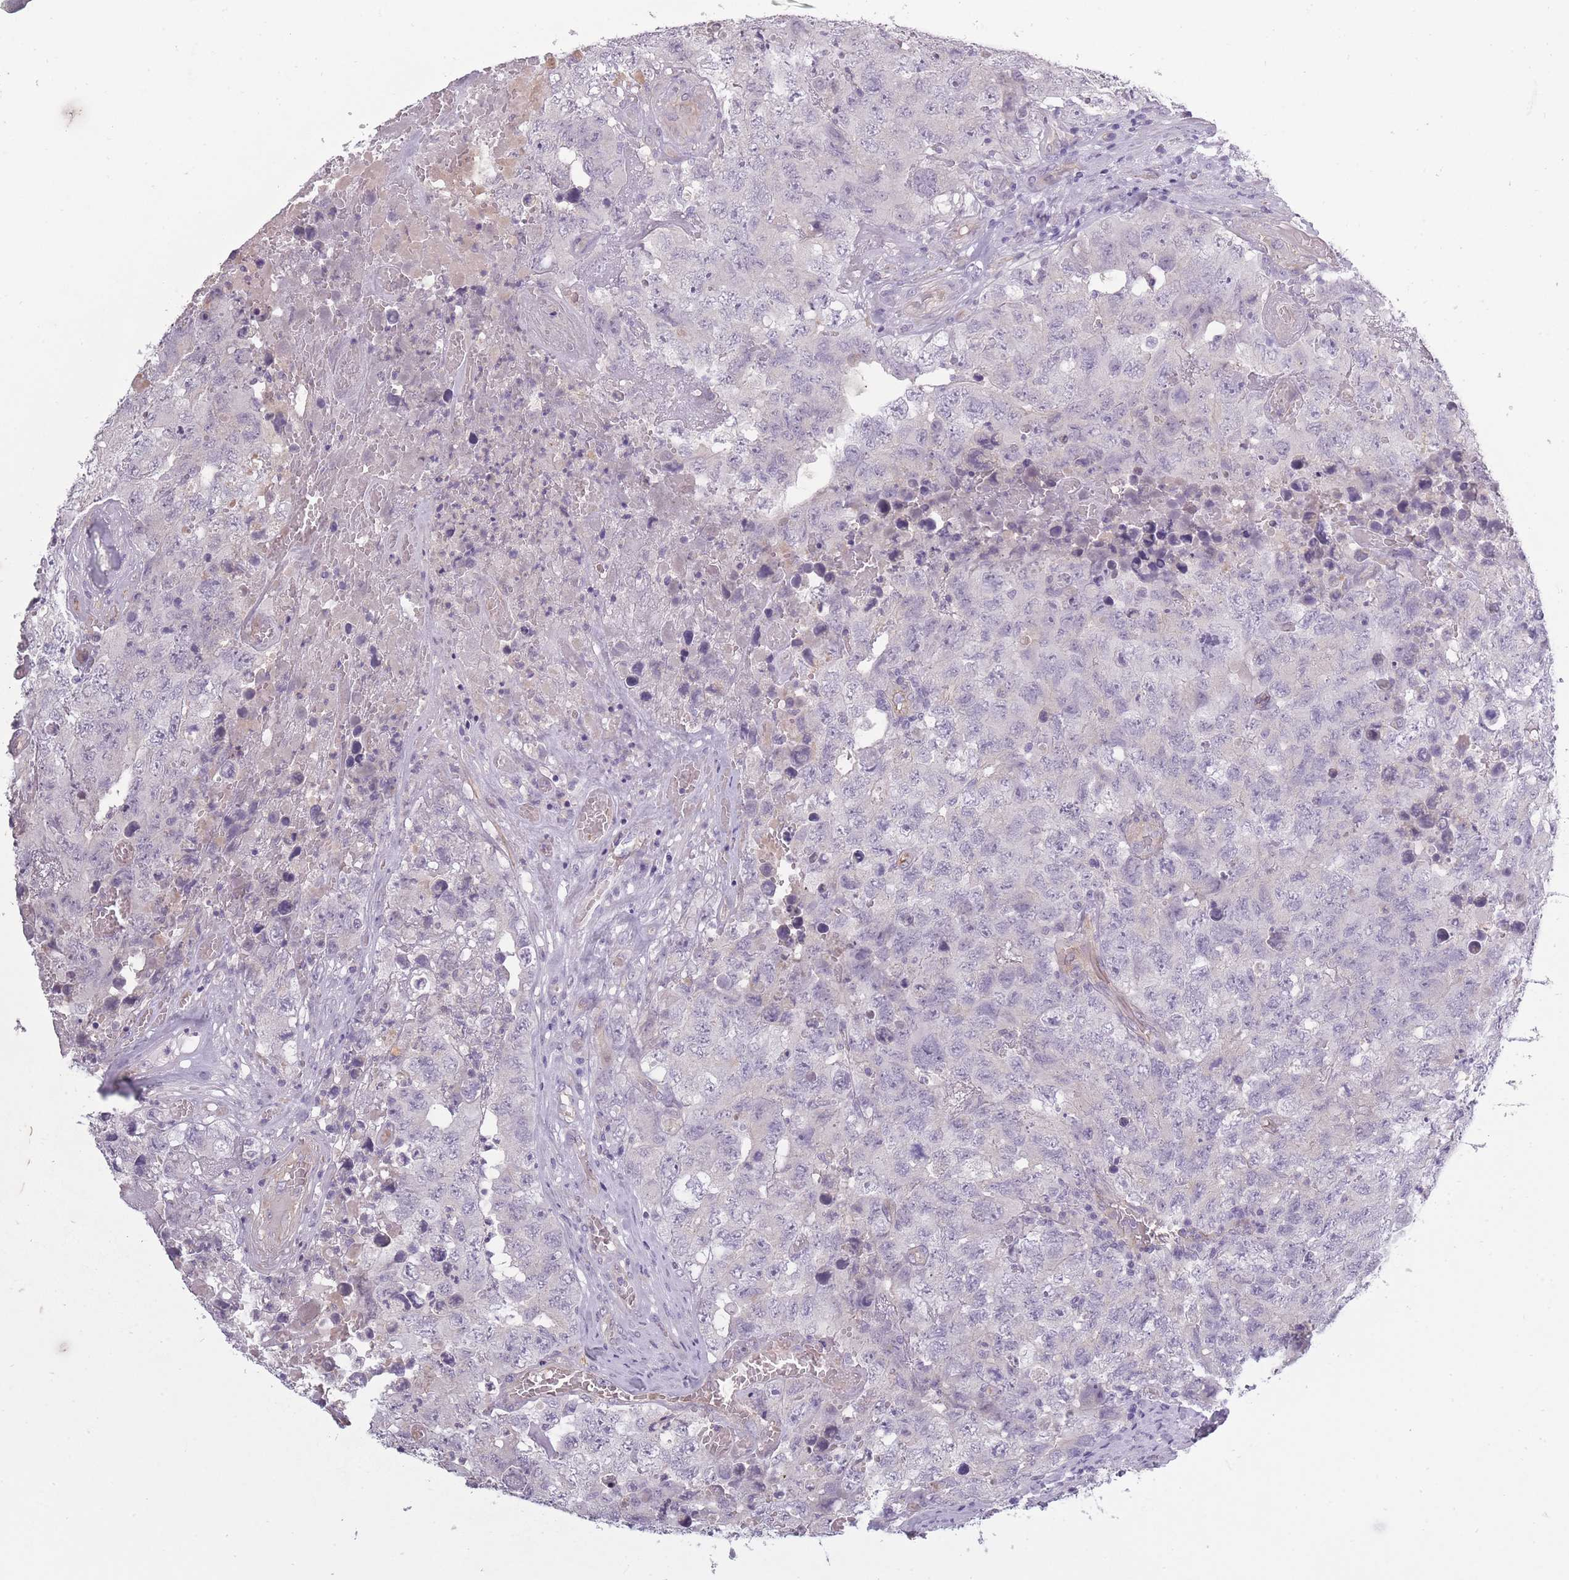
{"staining": {"intensity": "negative", "quantity": "none", "location": "none"}, "tissue": "testis cancer", "cell_type": "Tumor cells", "image_type": "cancer", "snomed": [{"axis": "morphology", "description": "Carcinoma, Embryonal, NOS"}, {"axis": "topography", "description": "Testis"}], "caption": "This is an IHC histopathology image of testis embryonal carcinoma. There is no staining in tumor cells.", "gene": "SLC8A2", "patient": {"sex": "male", "age": 31}}